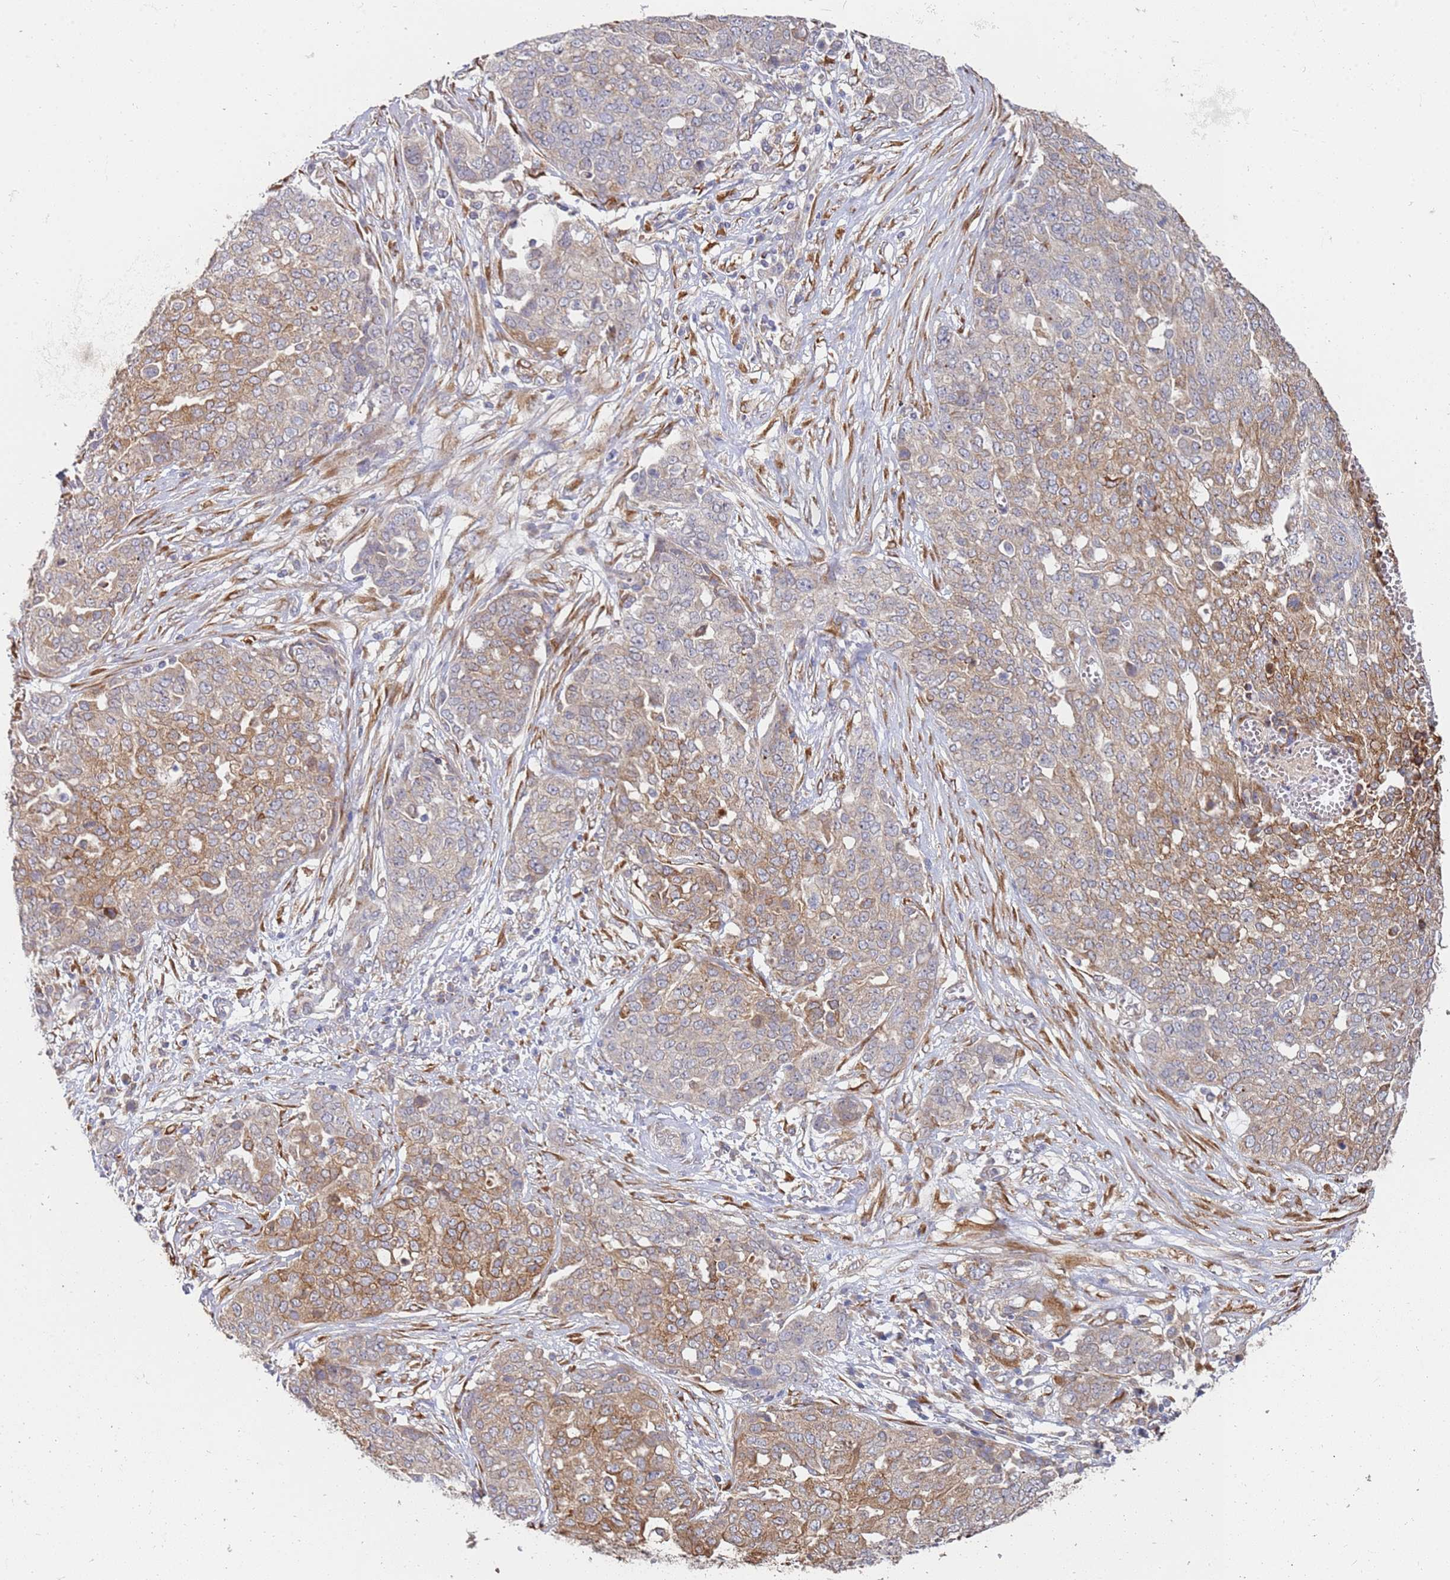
{"staining": {"intensity": "moderate", "quantity": "25%-75%", "location": "cytoplasmic/membranous"}, "tissue": "ovarian cancer", "cell_type": "Tumor cells", "image_type": "cancer", "snomed": [{"axis": "morphology", "description": "Cystadenocarcinoma, serous, NOS"}, {"axis": "topography", "description": "Soft tissue"}, {"axis": "topography", "description": "Ovary"}], "caption": "Moderate cytoplasmic/membranous staining is present in approximately 25%-75% of tumor cells in ovarian cancer. Nuclei are stained in blue.", "gene": "VRK2", "patient": {"sex": "female", "age": 57}}